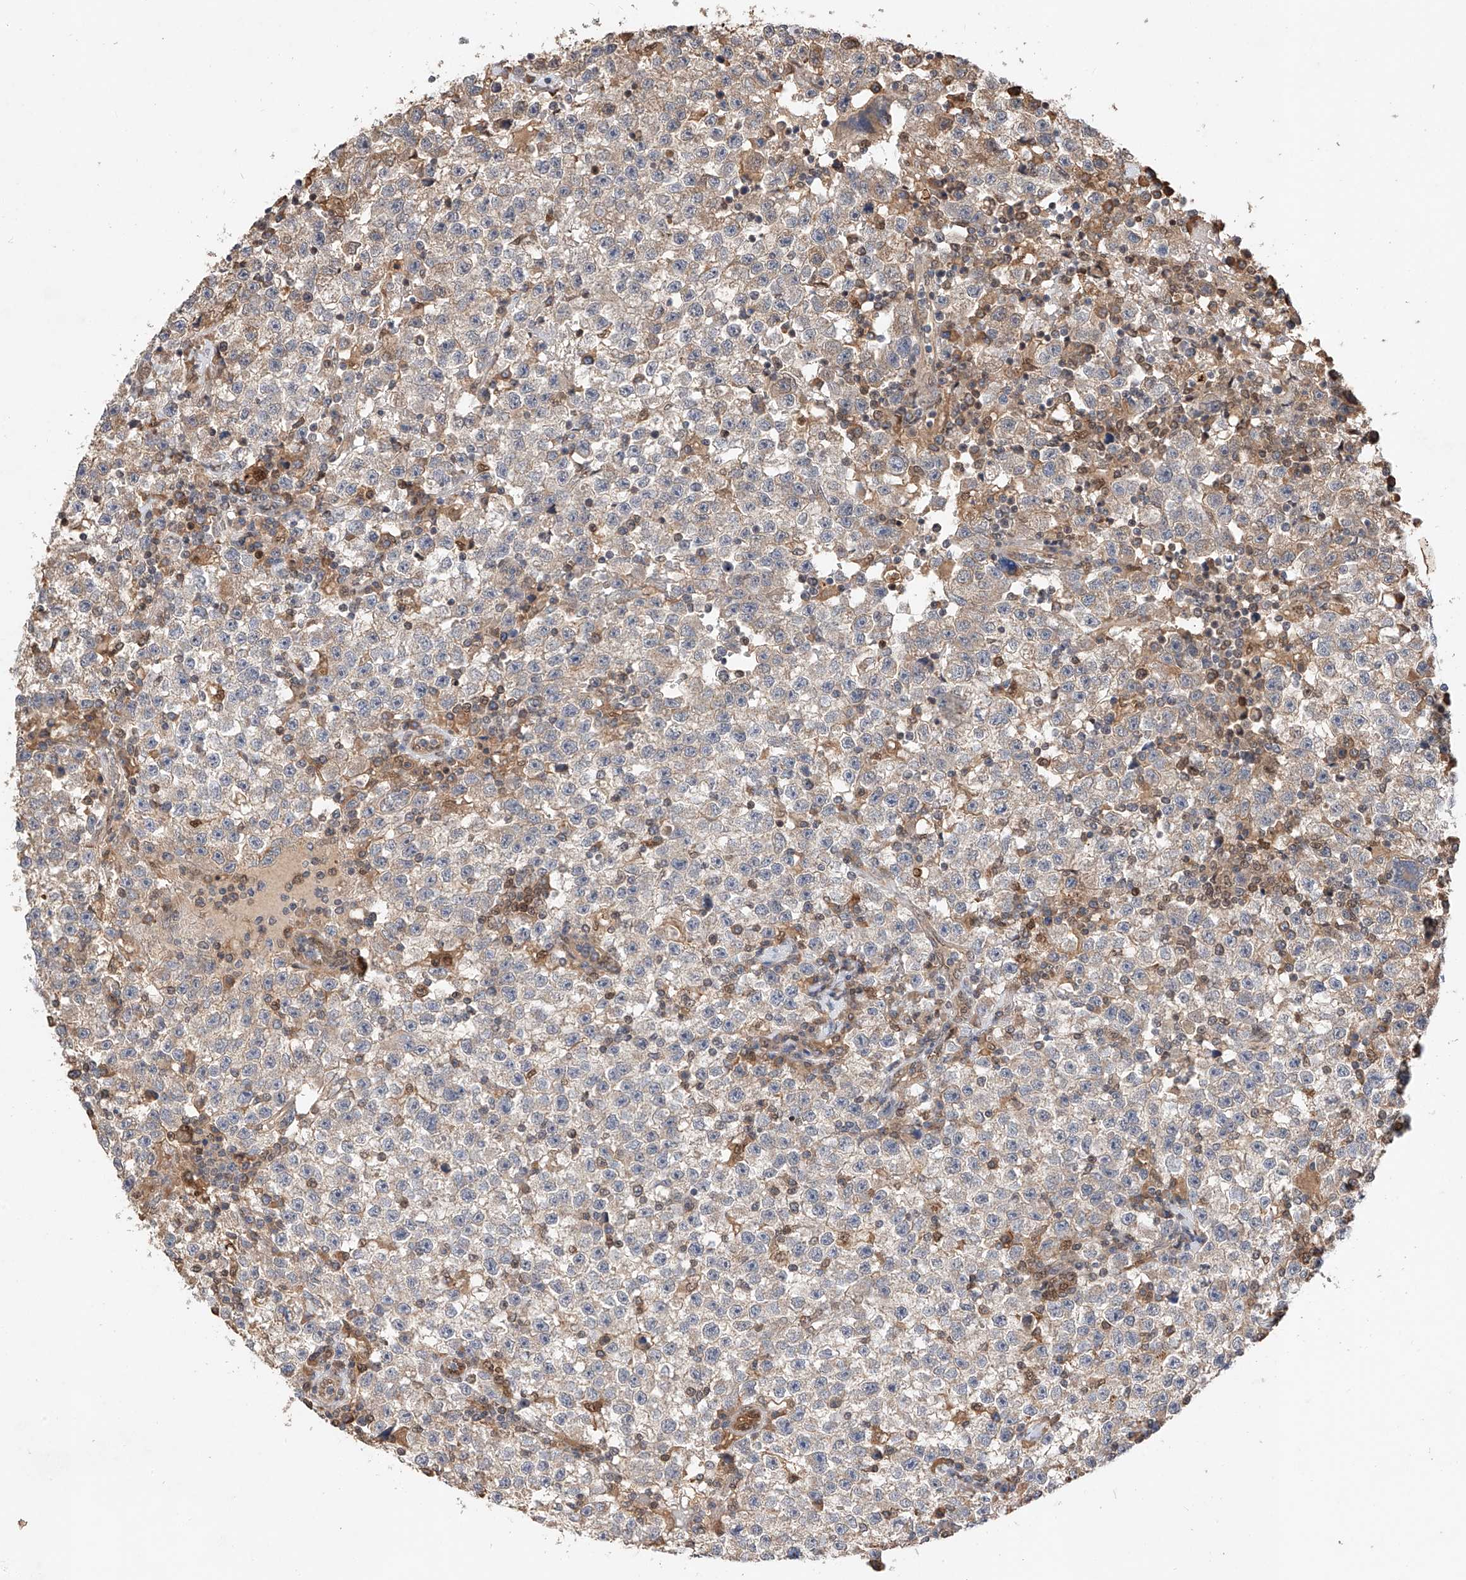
{"staining": {"intensity": "weak", "quantity": "<25%", "location": "cytoplasmic/membranous"}, "tissue": "testis cancer", "cell_type": "Tumor cells", "image_type": "cancer", "snomed": [{"axis": "morphology", "description": "Seminoma, NOS"}, {"axis": "topography", "description": "Testis"}], "caption": "Immunohistochemical staining of human testis cancer (seminoma) demonstrates no significant positivity in tumor cells.", "gene": "RILPL2", "patient": {"sex": "male", "age": 22}}